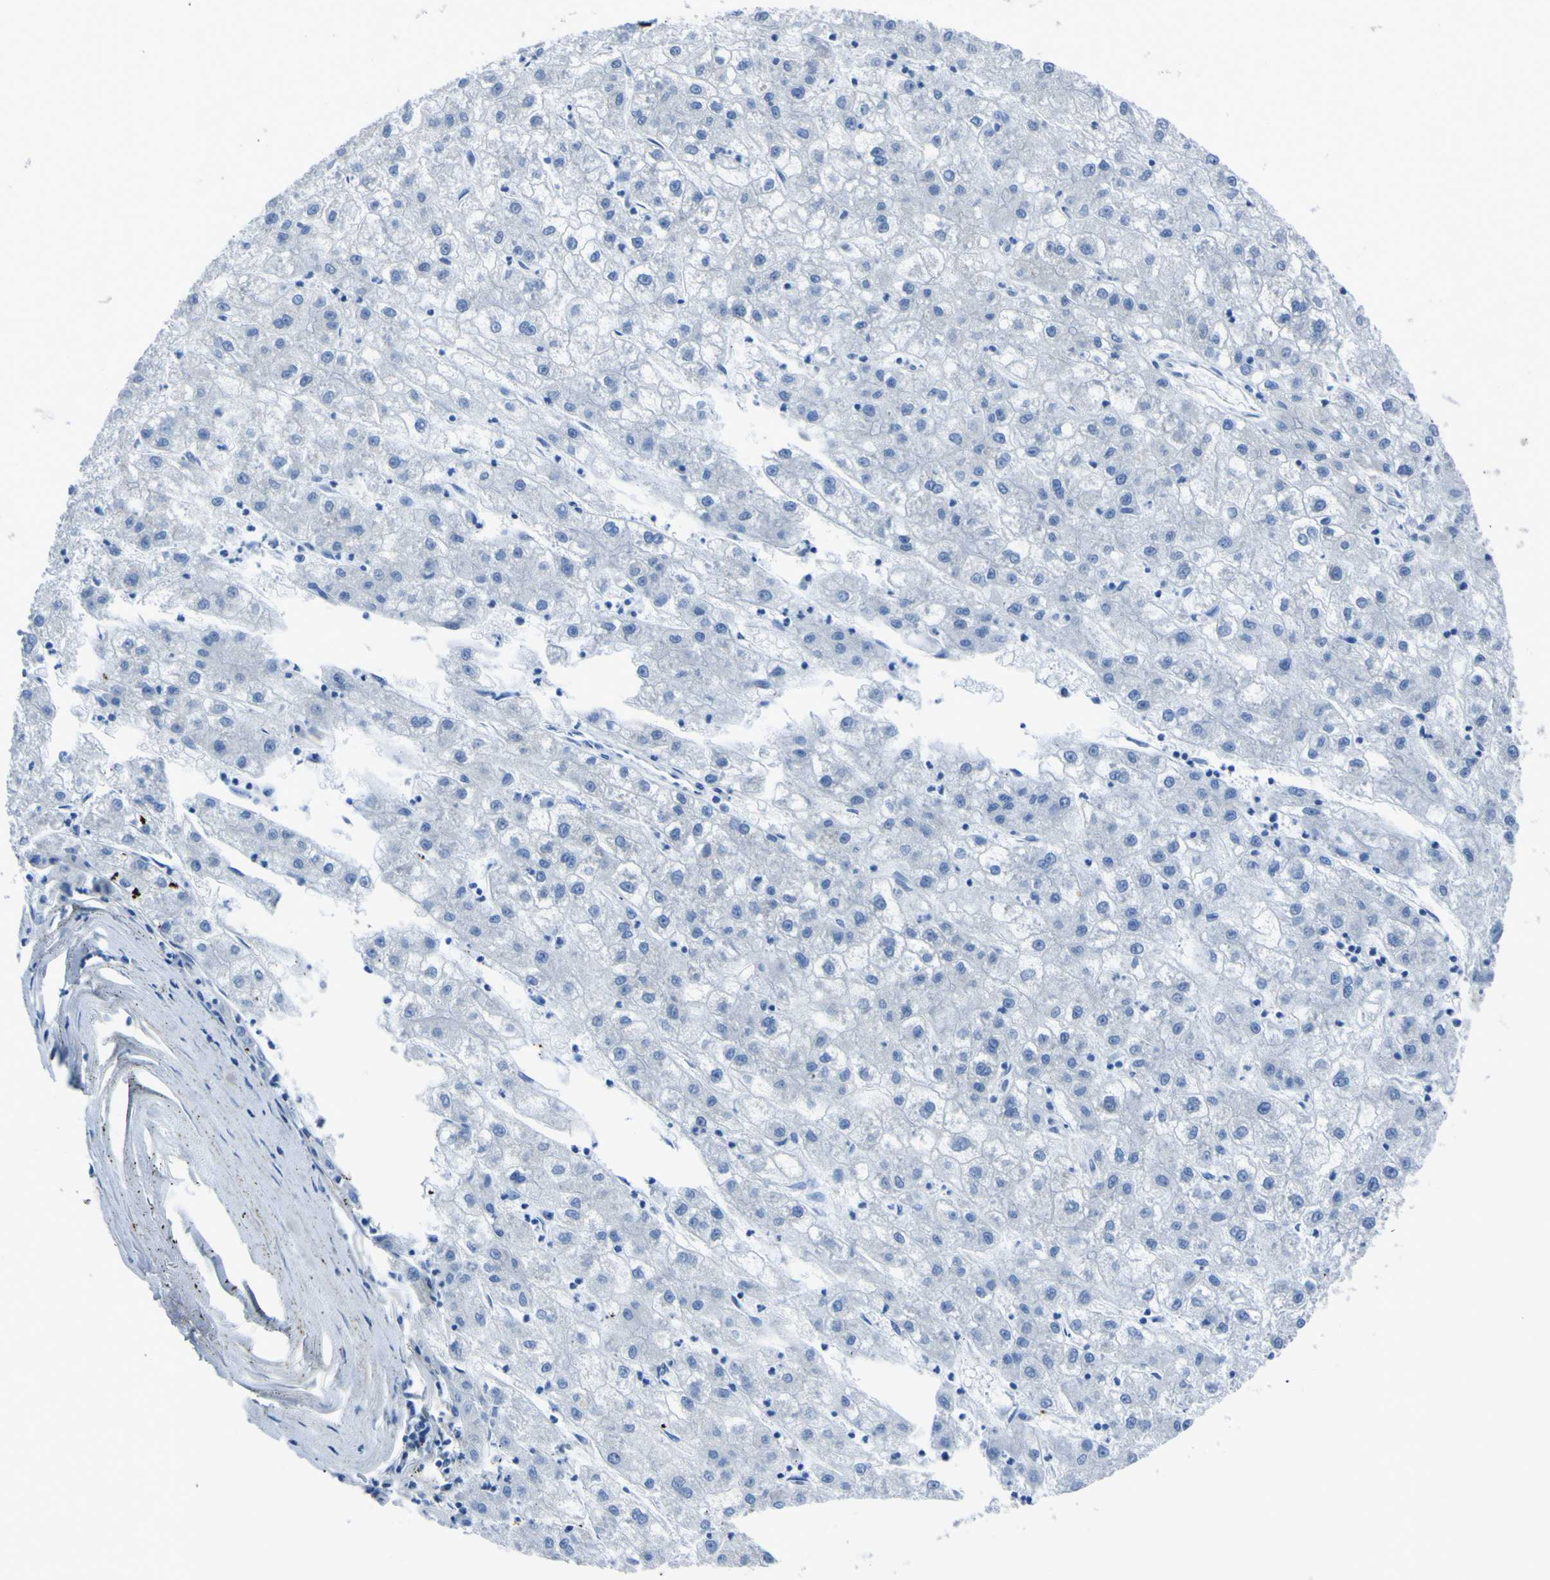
{"staining": {"intensity": "negative", "quantity": "none", "location": "none"}, "tissue": "liver cancer", "cell_type": "Tumor cells", "image_type": "cancer", "snomed": [{"axis": "morphology", "description": "Carcinoma, Hepatocellular, NOS"}, {"axis": "topography", "description": "Liver"}], "caption": "The immunohistochemistry (IHC) micrograph has no significant positivity in tumor cells of liver cancer tissue. (DAB (3,3'-diaminobenzidine) immunohistochemistry (IHC) visualized using brightfield microscopy, high magnification).", "gene": "LRRN1", "patient": {"sex": "male", "age": 72}}